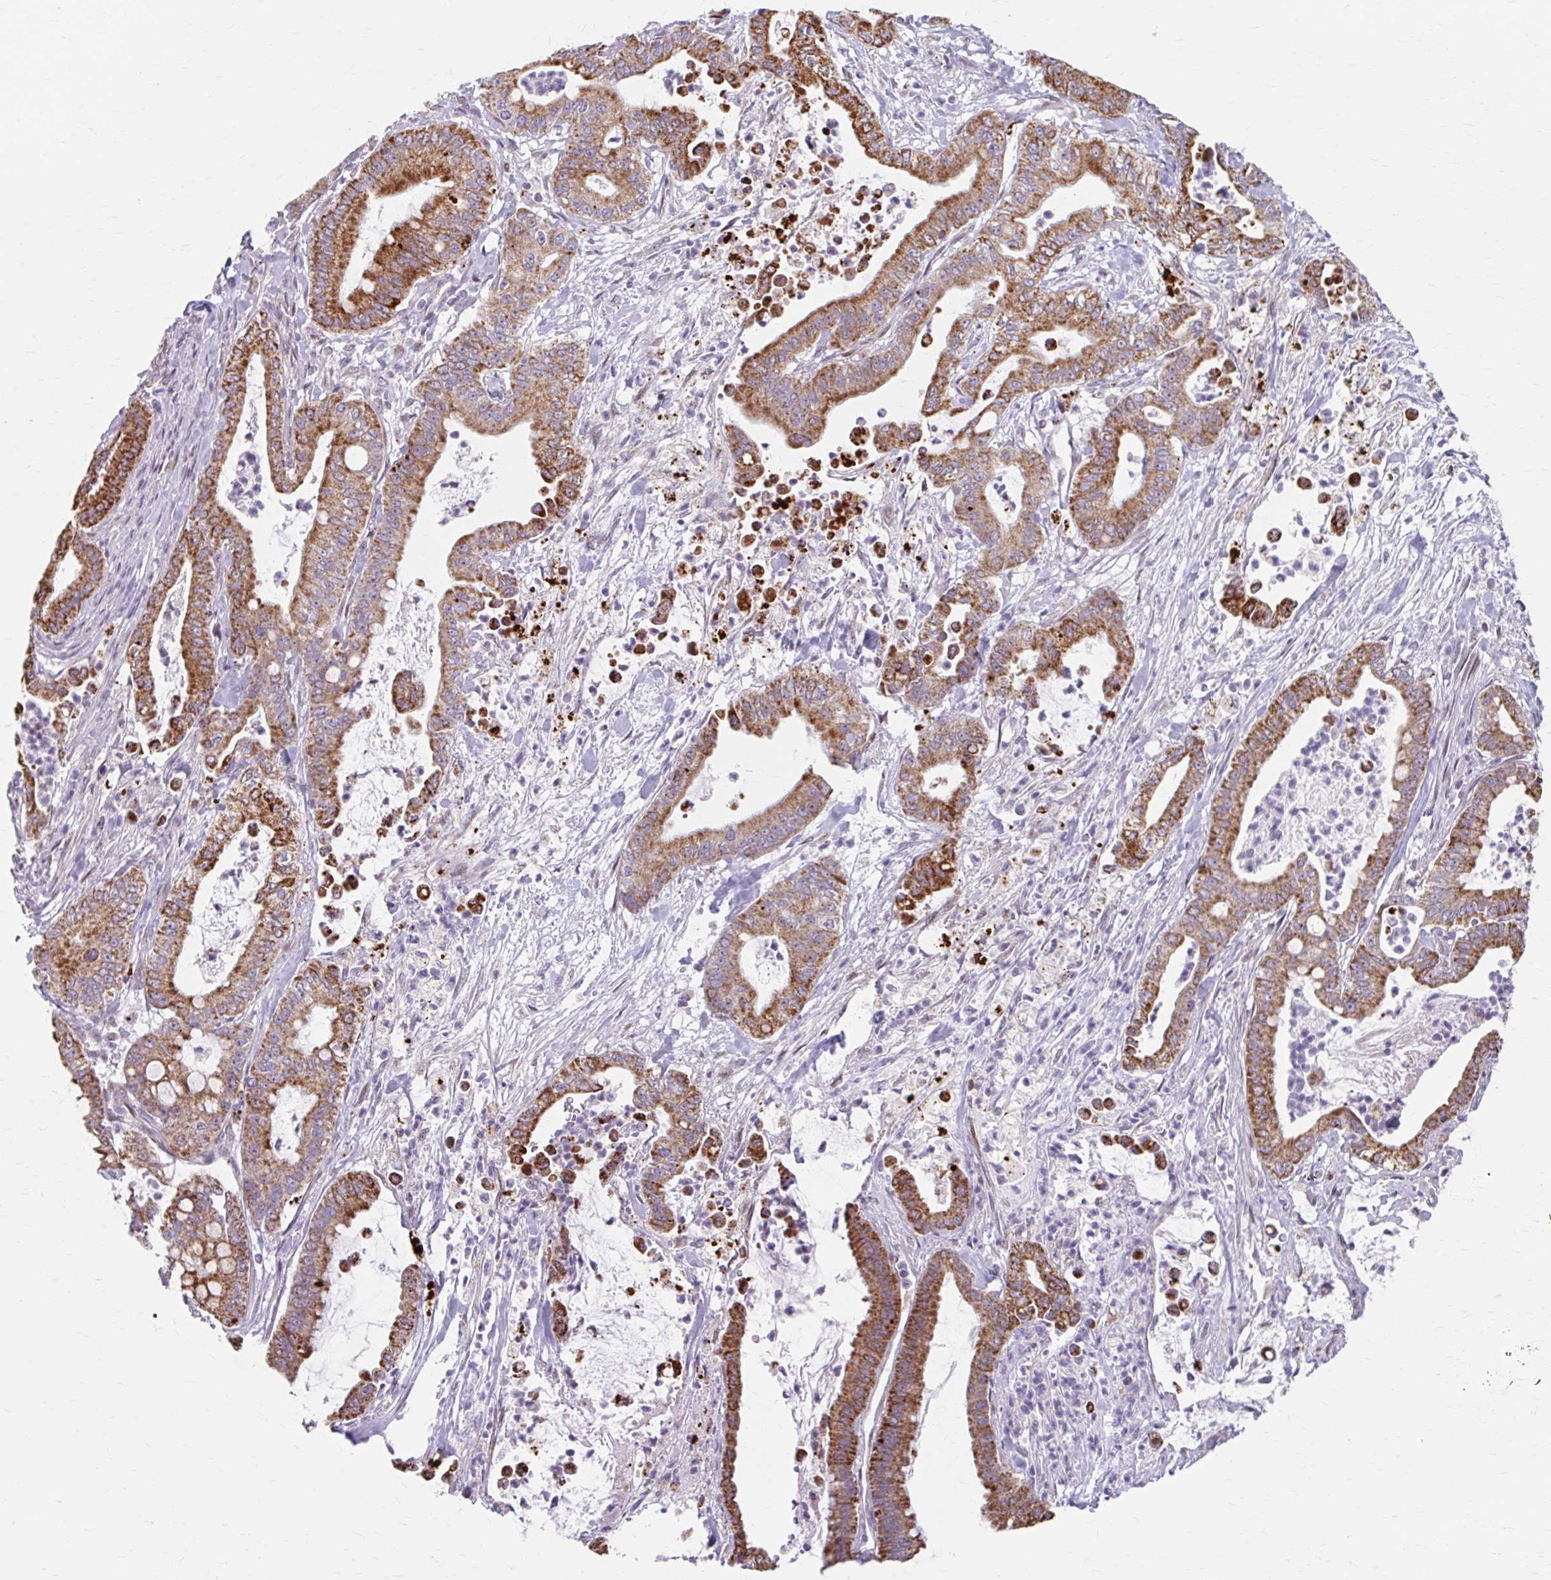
{"staining": {"intensity": "strong", "quantity": ">75%", "location": "cytoplasmic/membranous"}, "tissue": "pancreatic cancer", "cell_type": "Tumor cells", "image_type": "cancer", "snomed": [{"axis": "morphology", "description": "Adenocarcinoma, NOS"}, {"axis": "topography", "description": "Pancreas"}], "caption": "About >75% of tumor cells in human adenocarcinoma (pancreatic) show strong cytoplasmic/membranous protein positivity as visualized by brown immunohistochemical staining.", "gene": "BEAN1", "patient": {"sex": "male", "age": 71}}